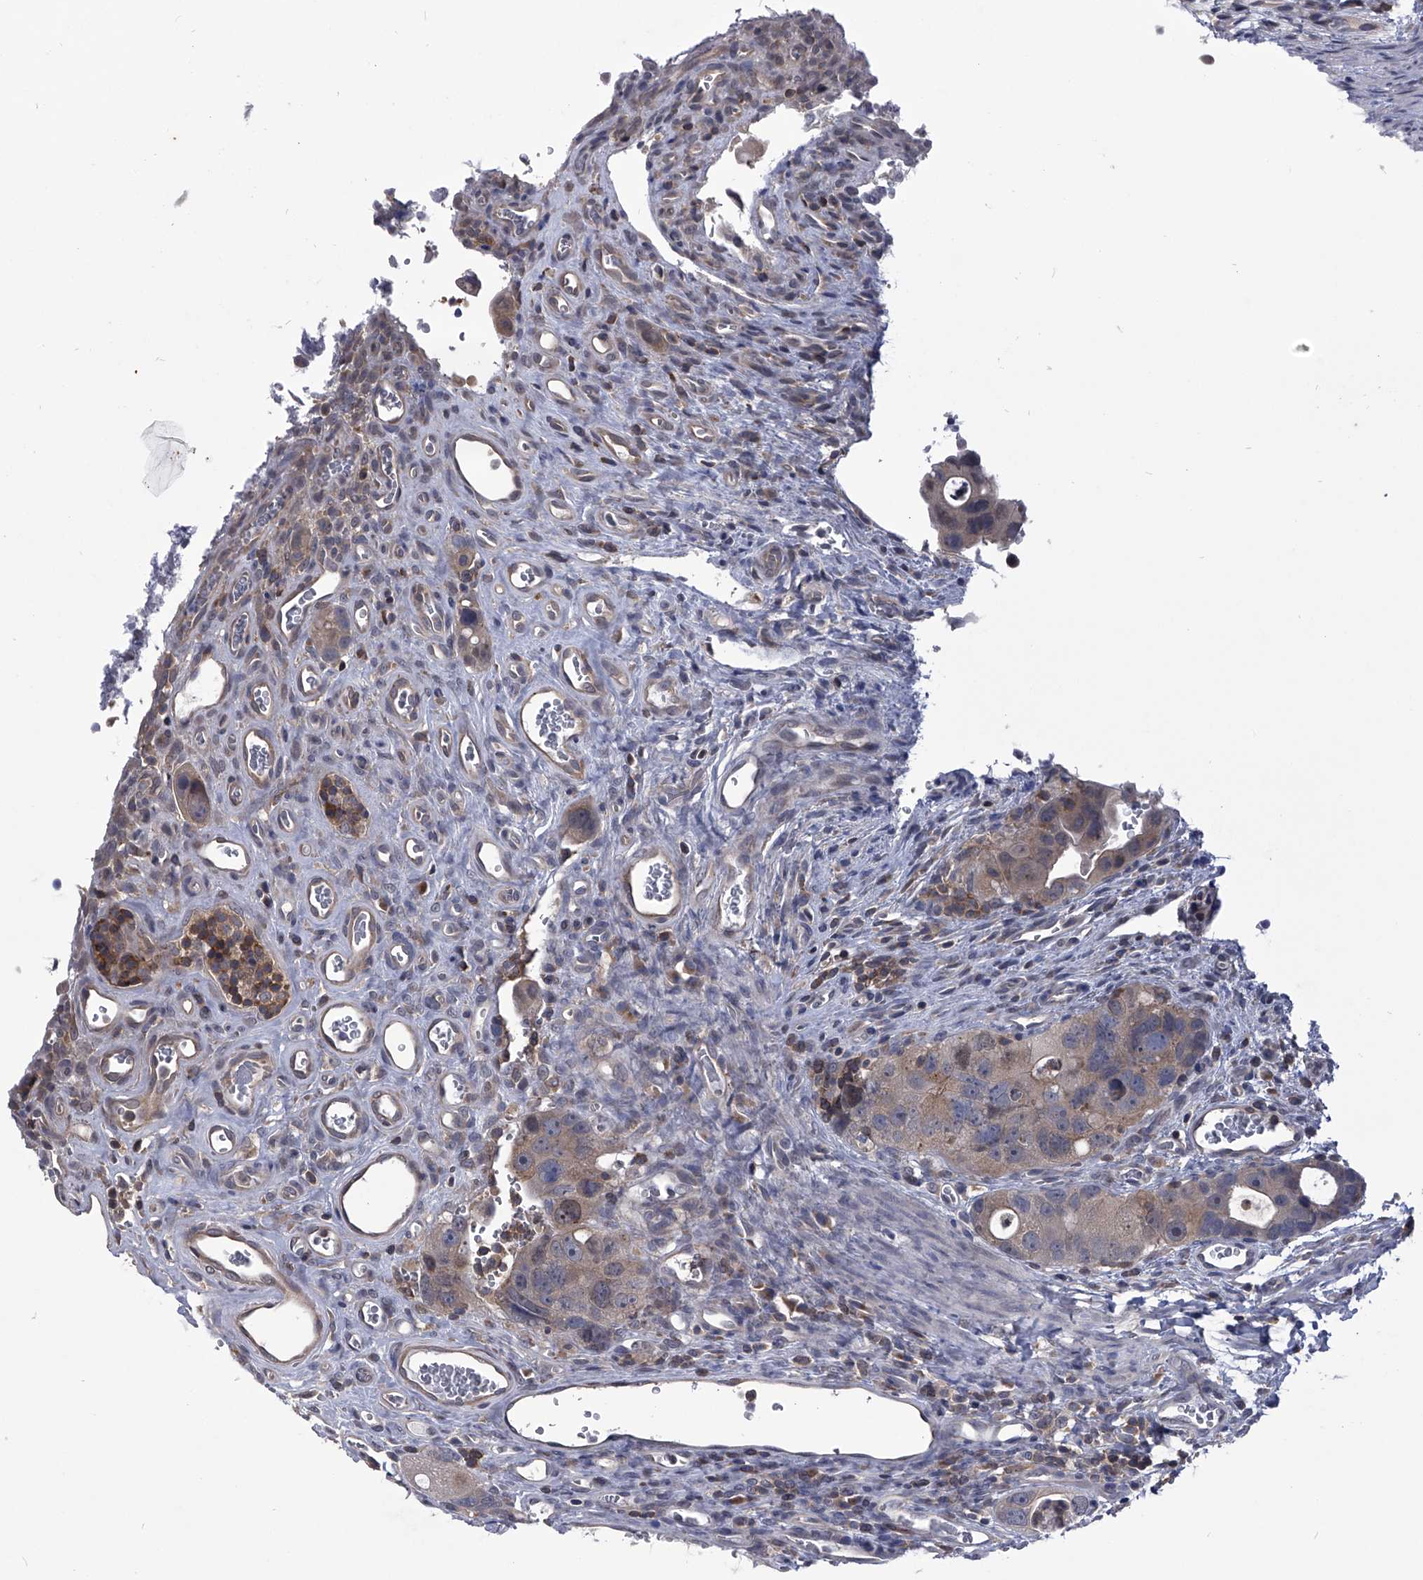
{"staining": {"intensity": "weak", "quantity": "<25%", "location": "cytoplasmic/membranous"}, "tissue": "colorectal cancer", "cell_type": "Tumor cells", "image_type": "cancer", "snomed": [{"axis": "morphology", "description": "Adenocarcinoma, NOS"}, {"axis": "topography", "description": "Rectum"}], "caption": "Adenocarcinoma (colorectal) was stained to show a protein in brown. There is no significant expression in tumor cells.", "gene": "PAN3", "patient": {"sex": "male", "age": 59}}